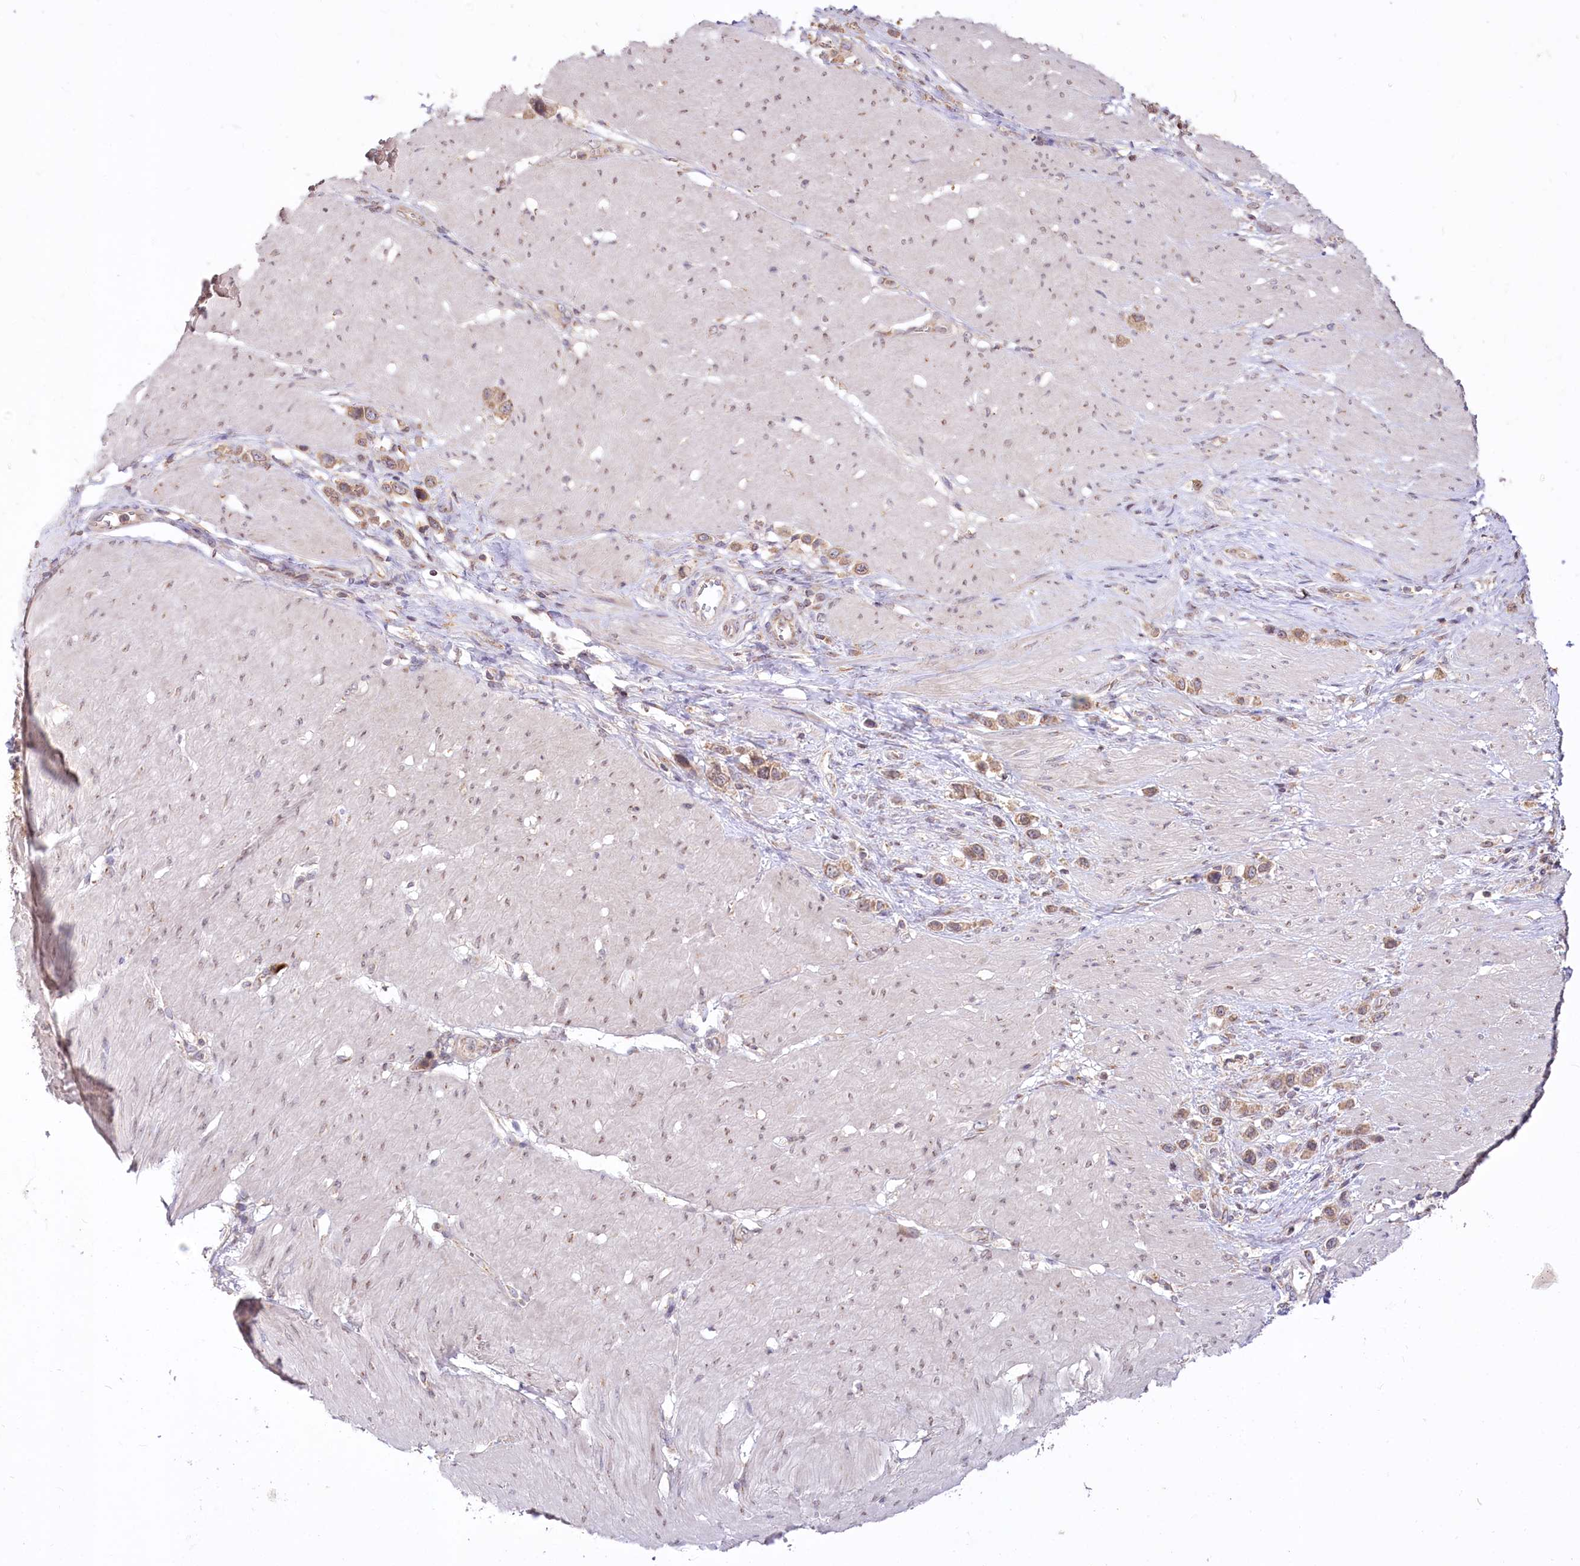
{"staining": {"intensity": "moderate", "quantity": ">75%", "location": "cytoplasmic/membranous"}, "tissue": "stomach cancer", "cell_type": "Tumor cells", "image_type": "cancer", "snomed": [{"axis": "morphology", "description": "Normal tissue, NOS"}, {"axis": "morphology", "description": "Adenocarcinoma, NOS"}, {"axis": "topography", "description": "Stomach, upper"}, {"axis": "topography", "description": "Stomach"}], "caption": "IHC histopathology image of stomach adenocarcinoma stained for a protein (brown), which shows medium levels of moderate cytoplasmic/membranous positivity in approximately >75% of tumor cells.", "gene": "STT3B", "patient": {"sex": "female", "age": 65}}